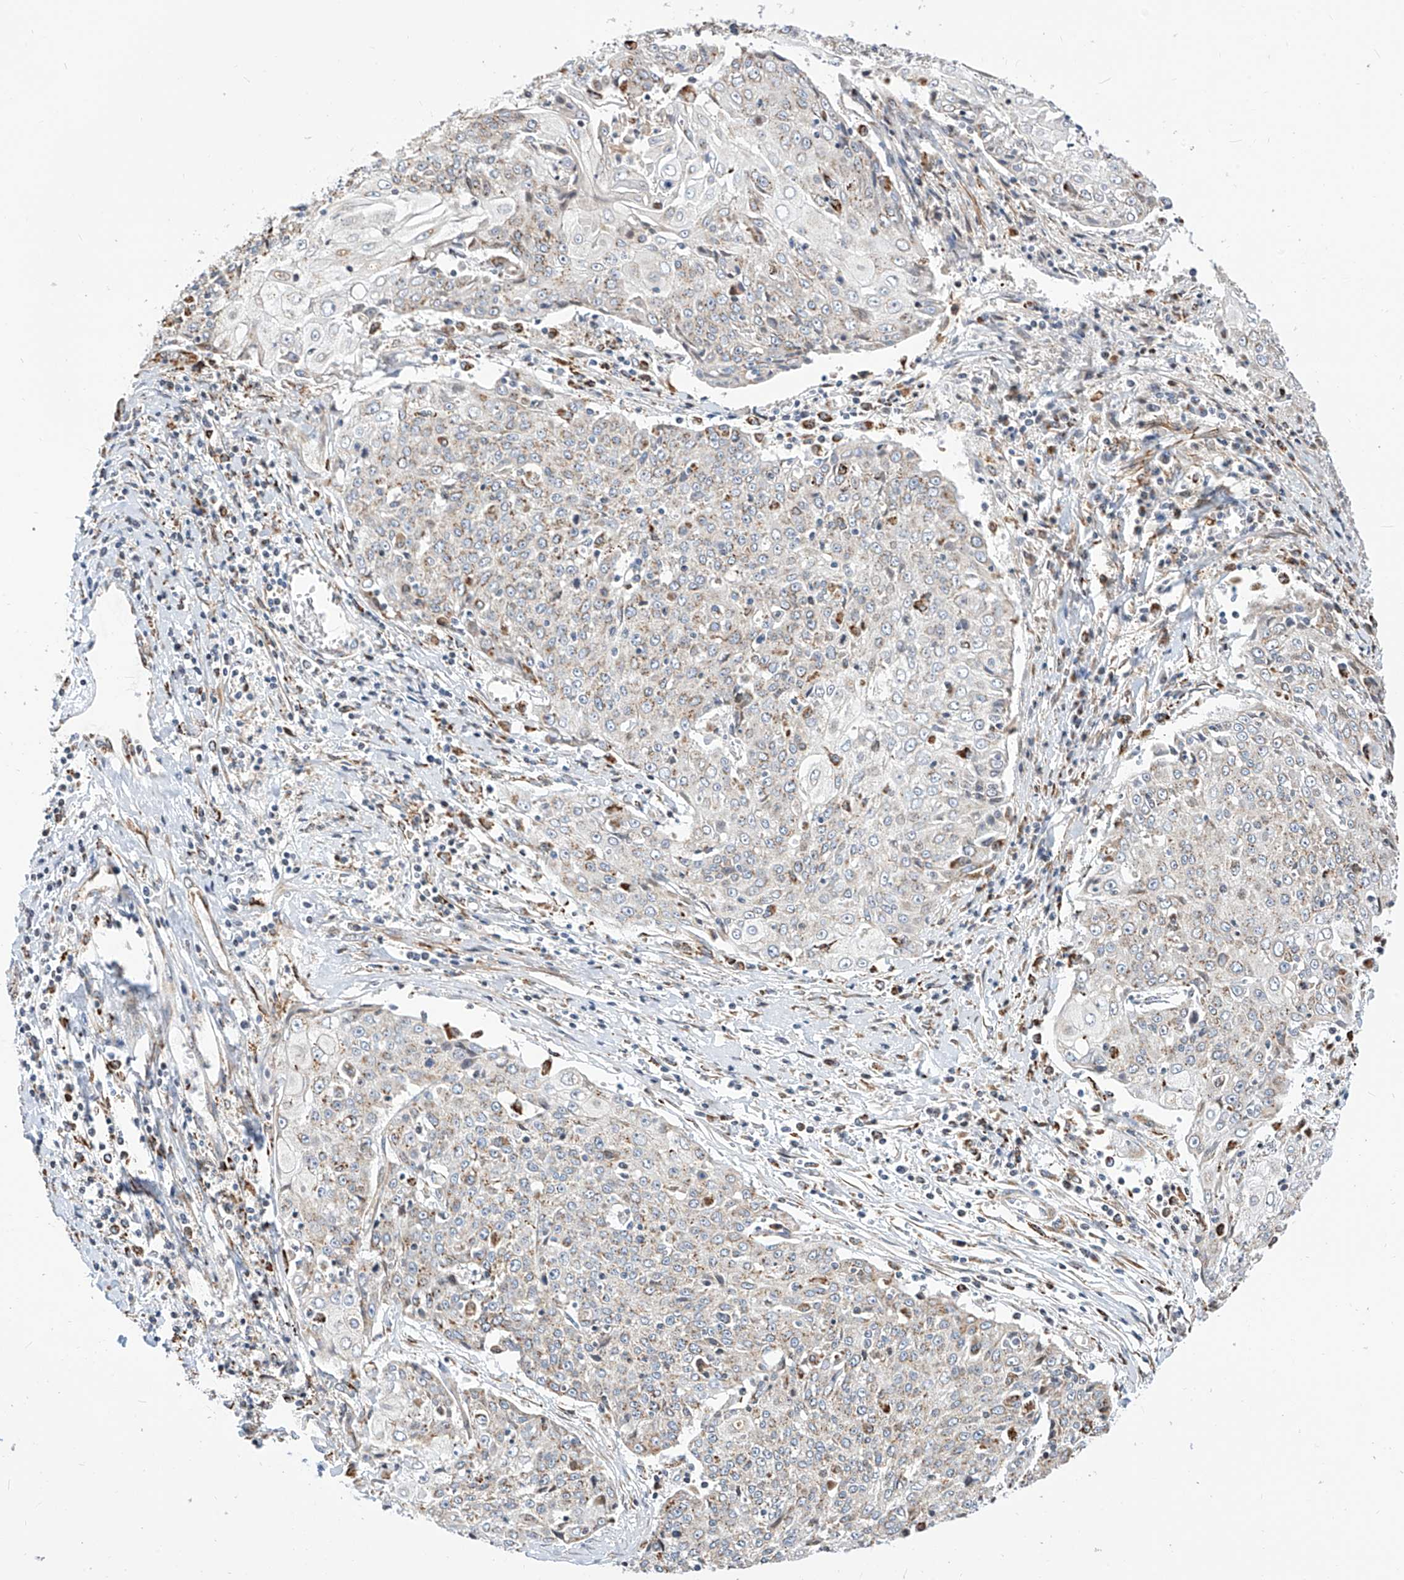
{"staining": {"intensity": "weak", "quantity": ">75%", "location": "cytoplasmic/membranous"}, "tissue": "cervical cancer", "cell_type": "Tumor cells", "image_type": "cancer", "snomed": [{"axis": "morphology", "description": "Squamous cell carcinoma, NOS"}, {"axis": "topography", "description": "Cervix"}], "caption": "IHC (DAB (3,3'-diaminobenzidine)) staining of cervical squamous cell carcinoma shows weak cytoplasmic/membranous protein staining in approximately >75% of tumor cells.", "gene": "TTLL8", "patient": {"sex": "female", "age": 48}}